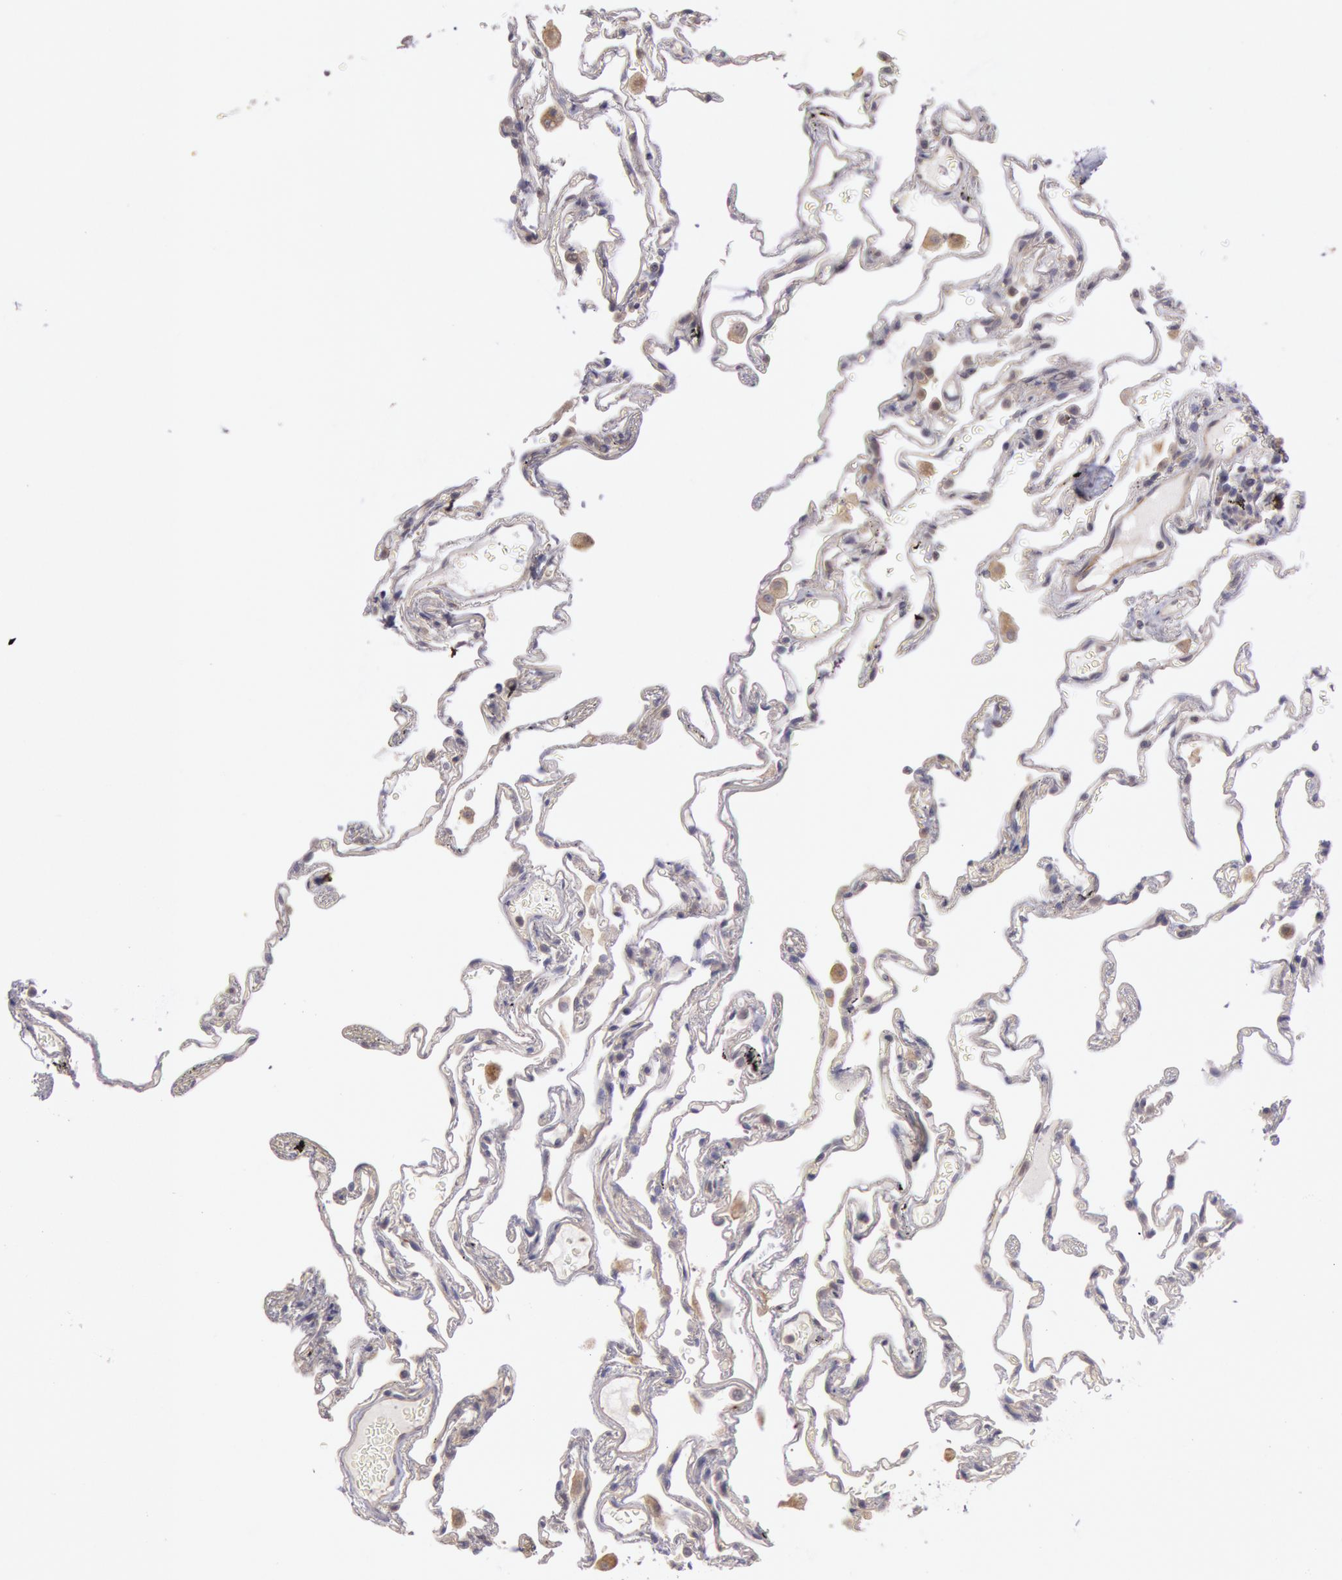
{"staining": {"intensity": "negative", "quantity": "none", "location": "none"}, "tissue": "lung", "cell_type": "Alveolar cells", "image_type": "normal", "snomed": [{"axis": "morphology", "description": "Normal tissue, NOS"}, {"axis": "morphology", "description": "Inflammation, NOS"}, {"axis": "topography", "description": "Lung"}], "caption": "The image reveals no staining of alveolar cells in unremarkable lung.", "gene": "AMOTL1", "patient": {"sex": "male", "age": 69}}